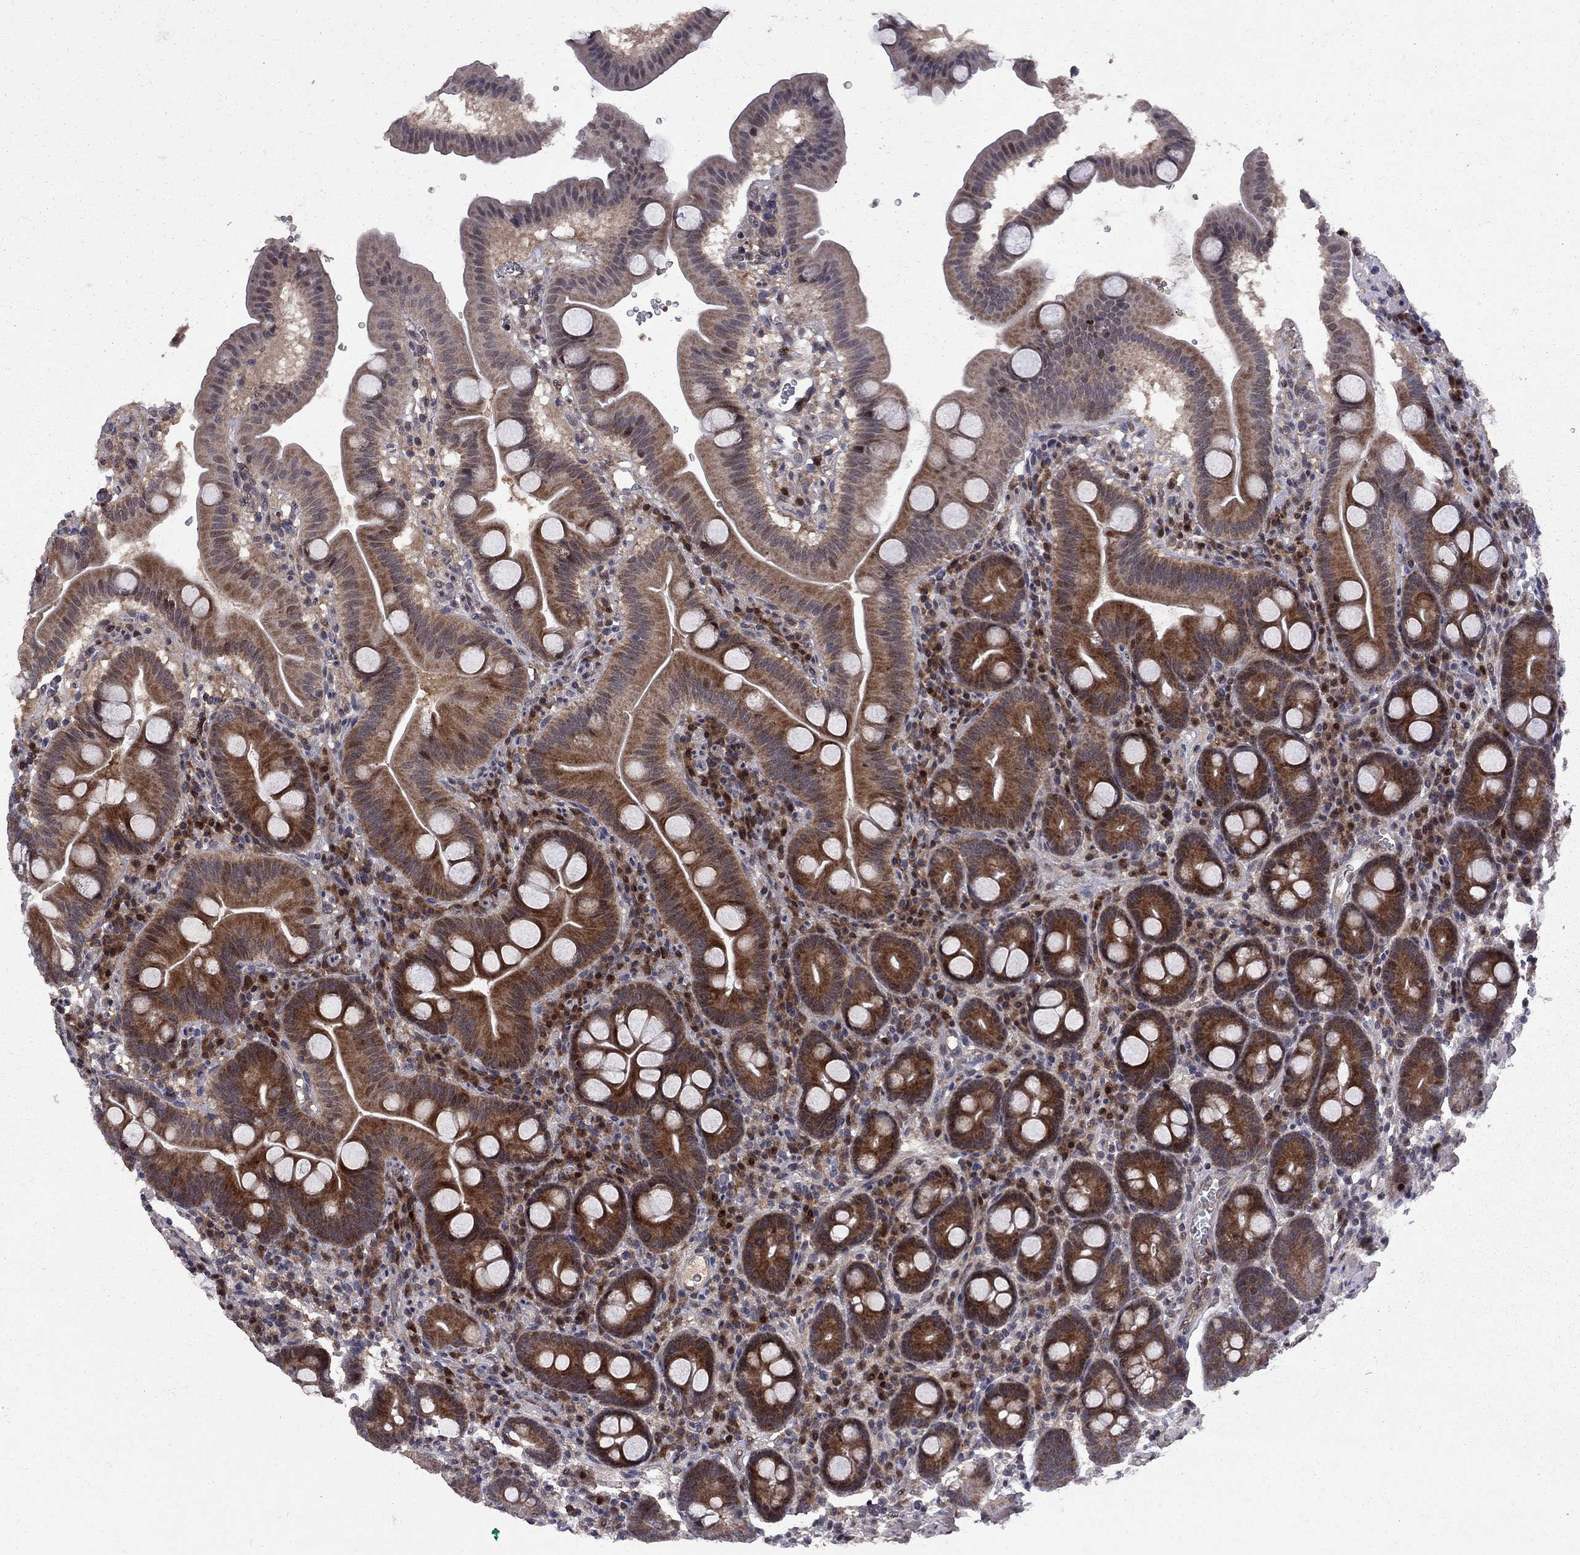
{"staining": {"intensity": "strong", "quantity": "25%-75%", "location": "cytoplasmic/membranous"}, "tissue": "duodenum", "cell_type": "Glandular cells", "image_type": "normal", "snomed": [{"axis": "morphology", "description": "Normal tissue, NOS"}, {"axis": "topography", "description": "Duodenum"}], "caption": "This image displays immunohistochemistry (IHC) staining of benign duodenum, with high strong cytoplasmic/membranous expression in about 25%-75% of glandular cells.", "gene": "IPP", "patient": {"sex": "male", "age": 59}}